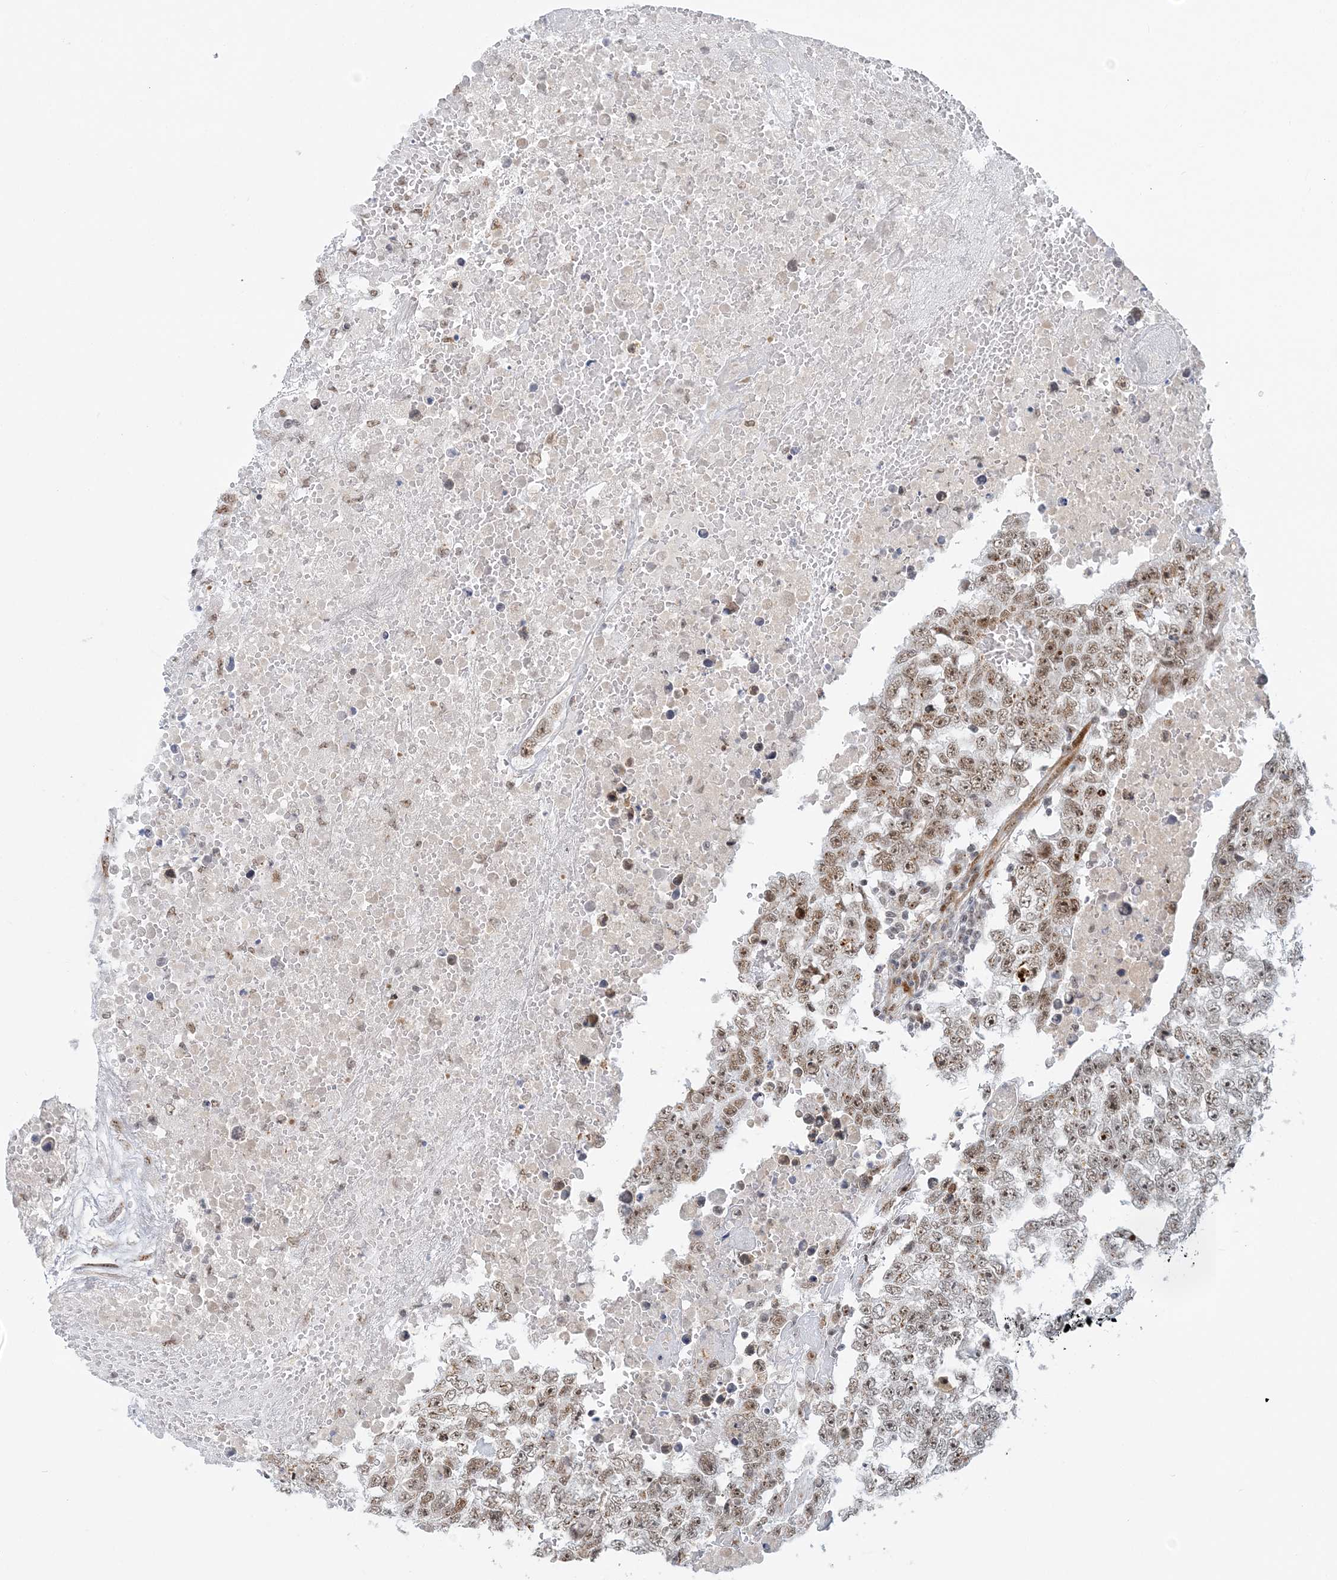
{"staining": {"intensity": "moderate", "quantity": ">75%", "location": "nuclear"}, "tissue": "testis cancer", "cell_type": "Tumor cells", "image_type": "cancer", "snomed": [{"axis": "morphology", "description": "Carcinoma, Embryonal, NOS"}, {"axis": "topography", "description": "Testis"}], "caption": "Immunohistochemical staining of testis embryonal carcinoma shows moderate nuclear protein positivity in approximately >75% of tumor cells.", "gene": "PLRG1", "patient": {"sex": "male", "age": 25}}